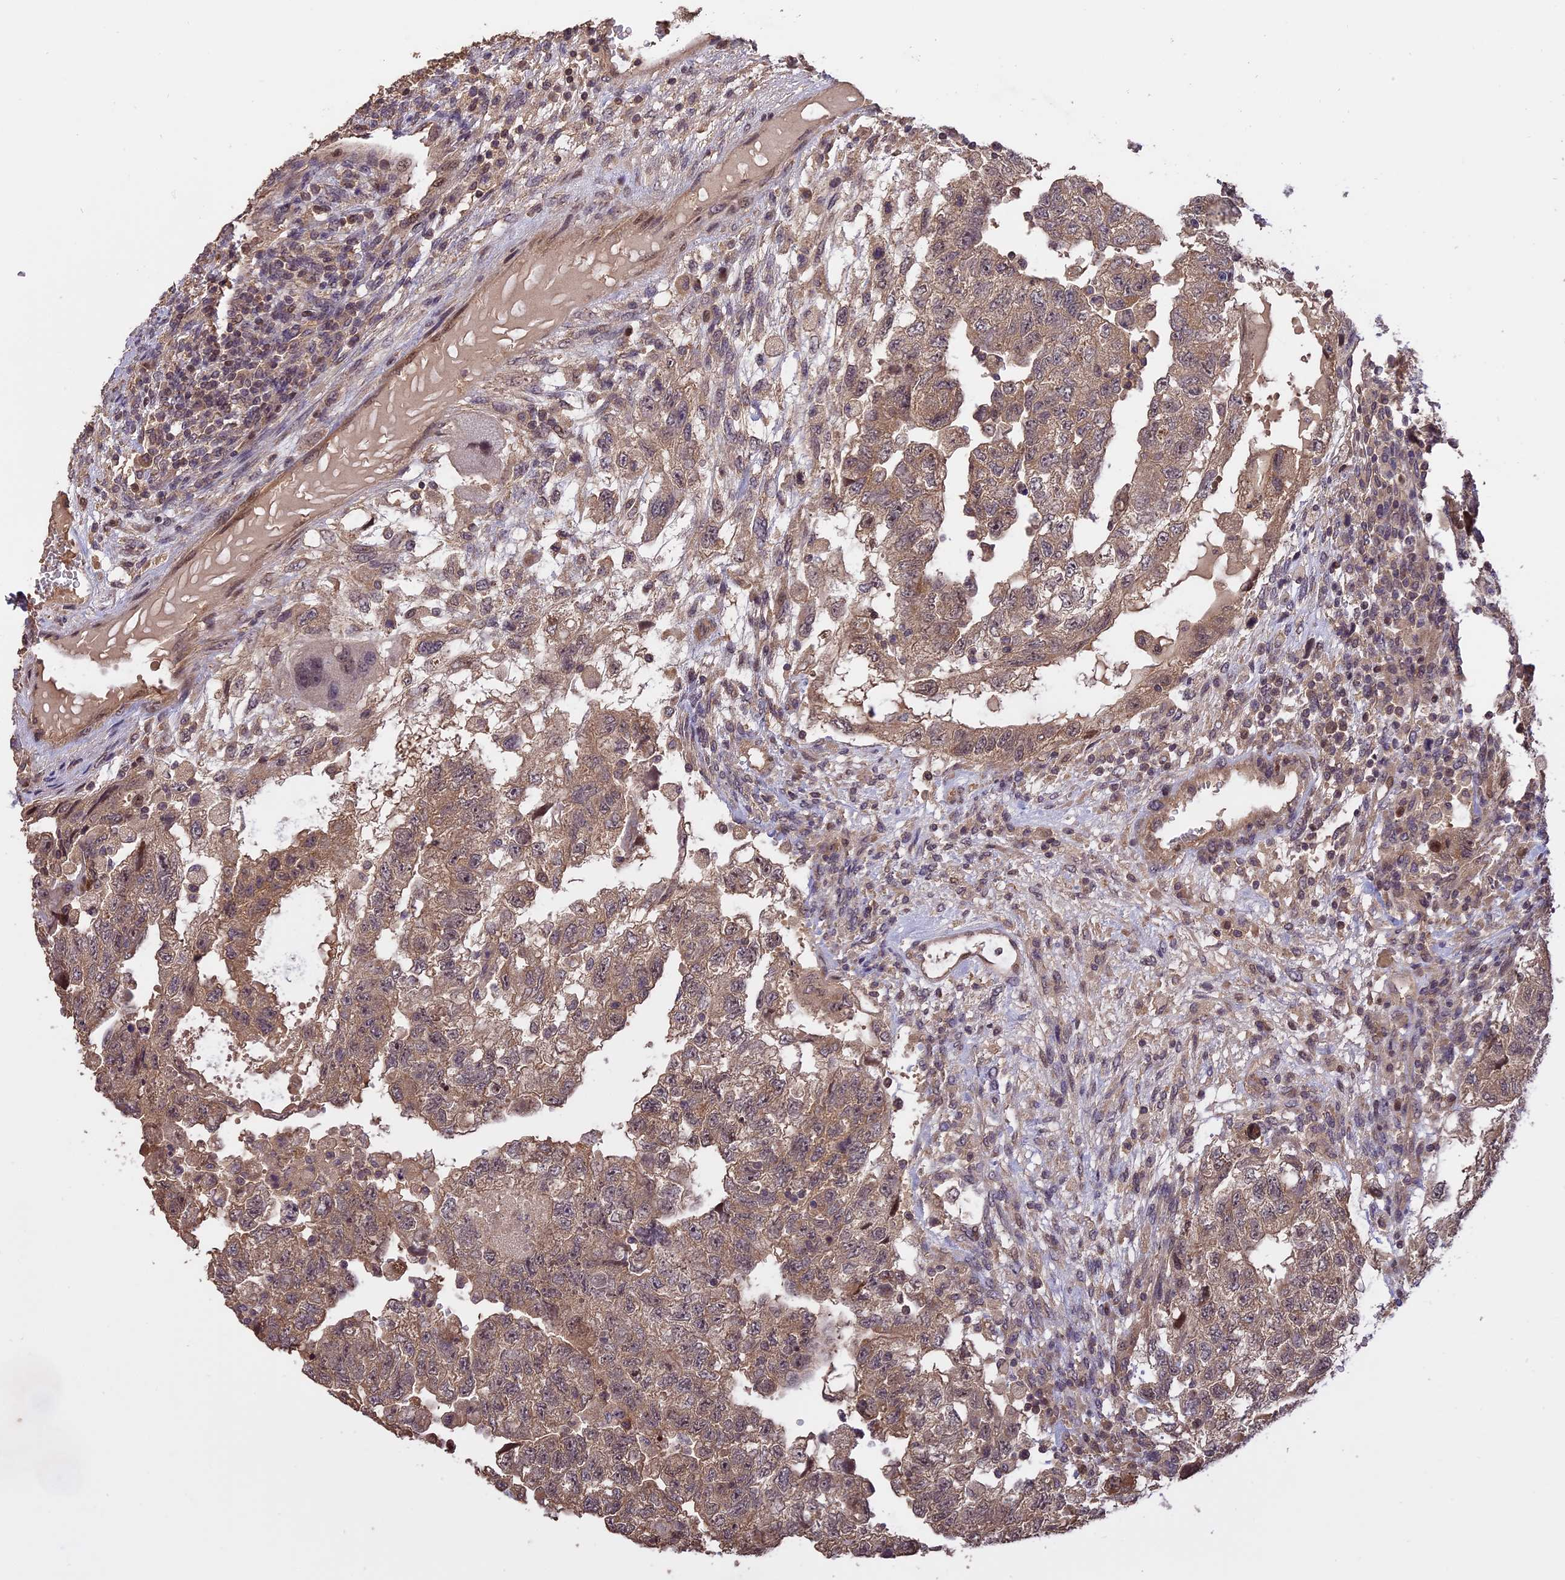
{"staining": {"intensity": "moderate", "quantity": "25%-75%", "location": "cytoplasmic/membranous"}, "tissue": "testis cancer", "cell_type": "Tumor cells", "image_type": "cancer", "snomed": [{"axis": "morphology", "description": "Carcinoma, Embryonal, NOS"}, {"axis": "topography", "description": "Testis"}], "caption": "Immunohistochemical staining of testis cancer shows medium levels of moderate cytoplasmic/membranous protein staining in about 25%-75% of tumor cells.", "gene": "TIGD7", "patient": {"sex": "male", "age": 36}}